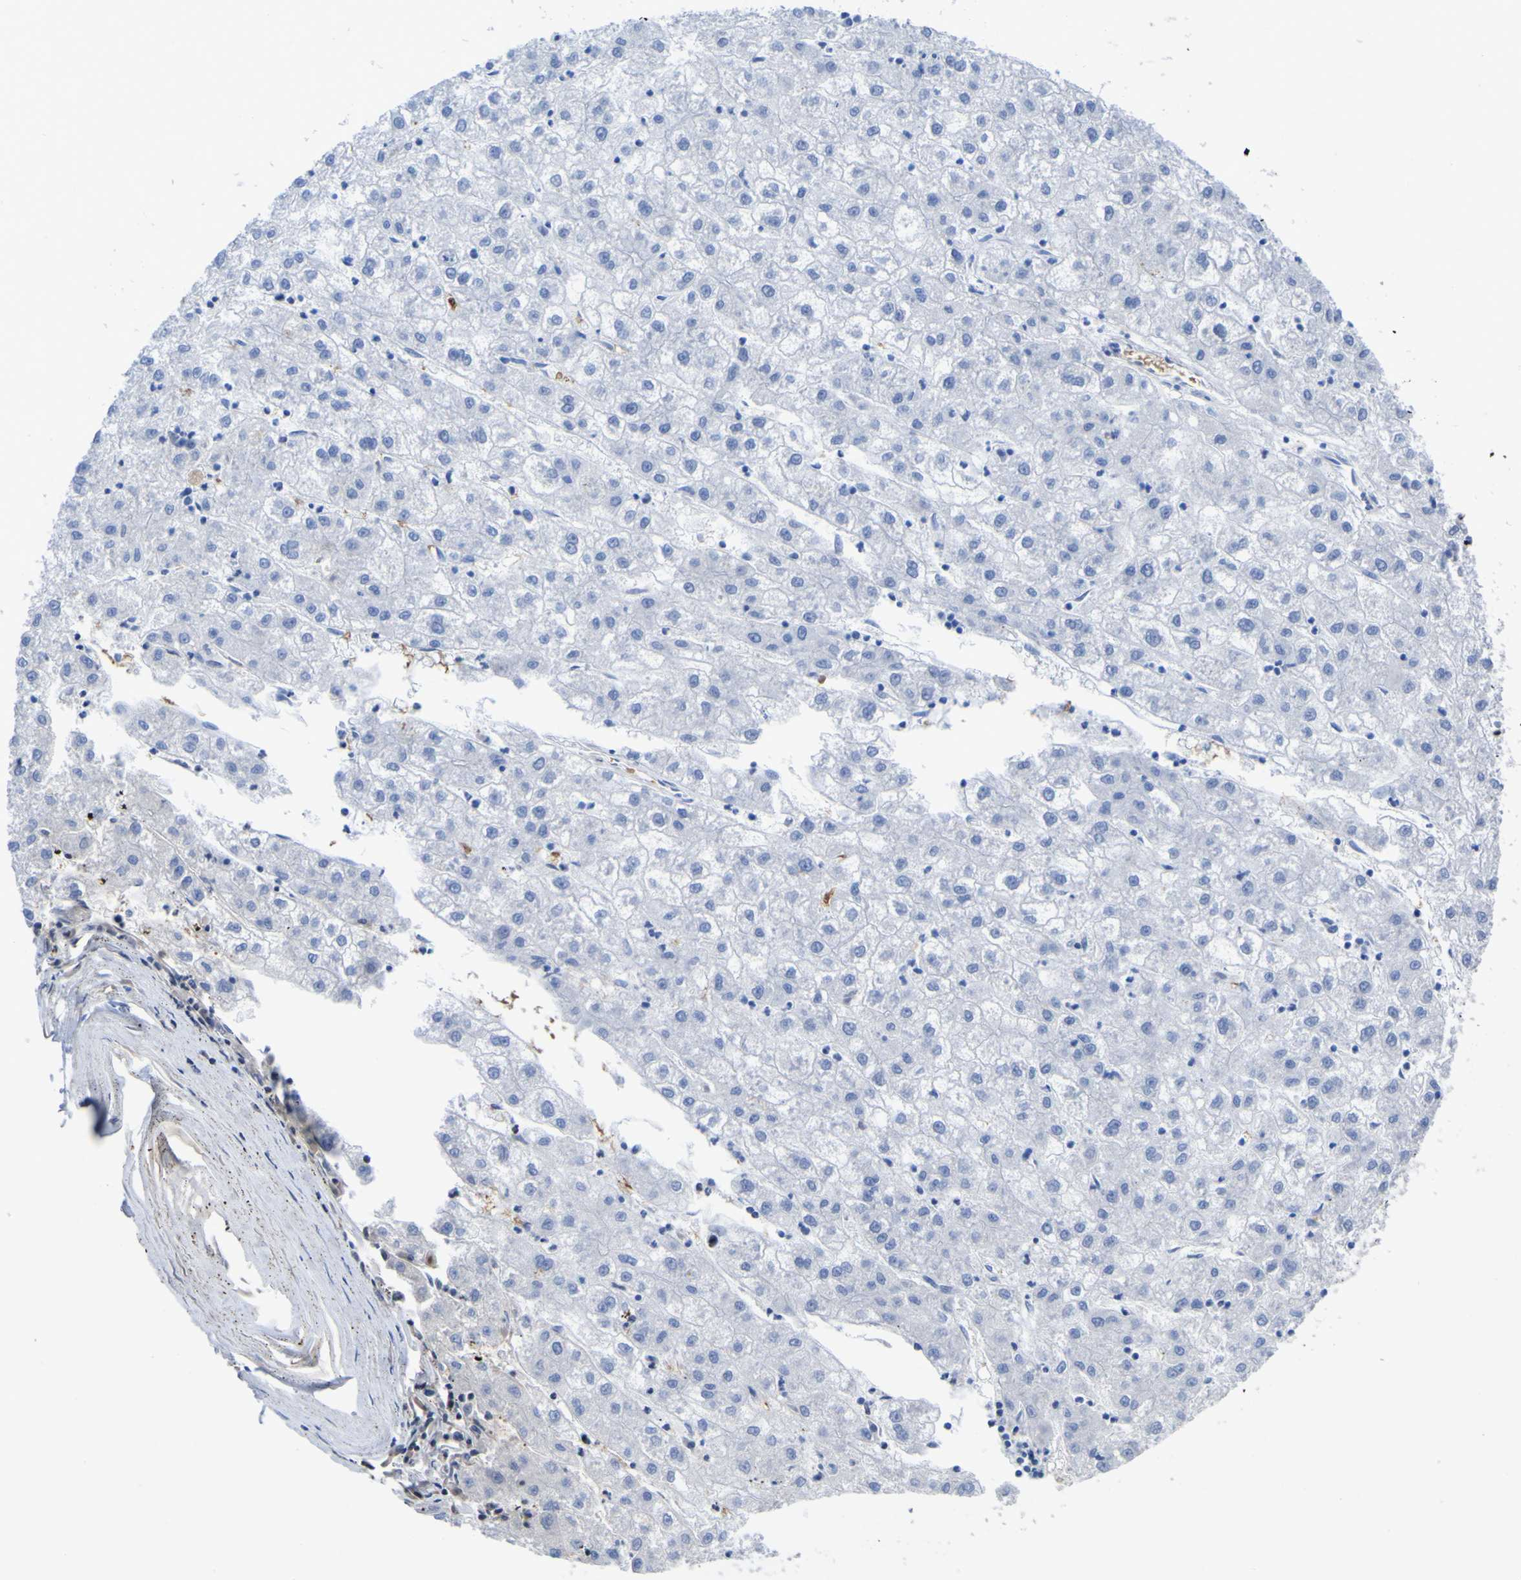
{"staining": {"intensity": "negative", "quantity": "none", "location": "none"}, "tissue": "liver cancer", "cell_type": "Tumor cells", "image_type": "cancer", "snomed": [{"axis": "morphology", "description": "Carcinoma, Hepatocellular, NOS"}, {"axis": "topography", "description": "Liver"}], "caption": "Histopathology image shows no significant protein staining in tumor cells of liver hepatocellular carcinoma.", "gene": "GCM1", "patient": {"sex": "male", "age": 72}}